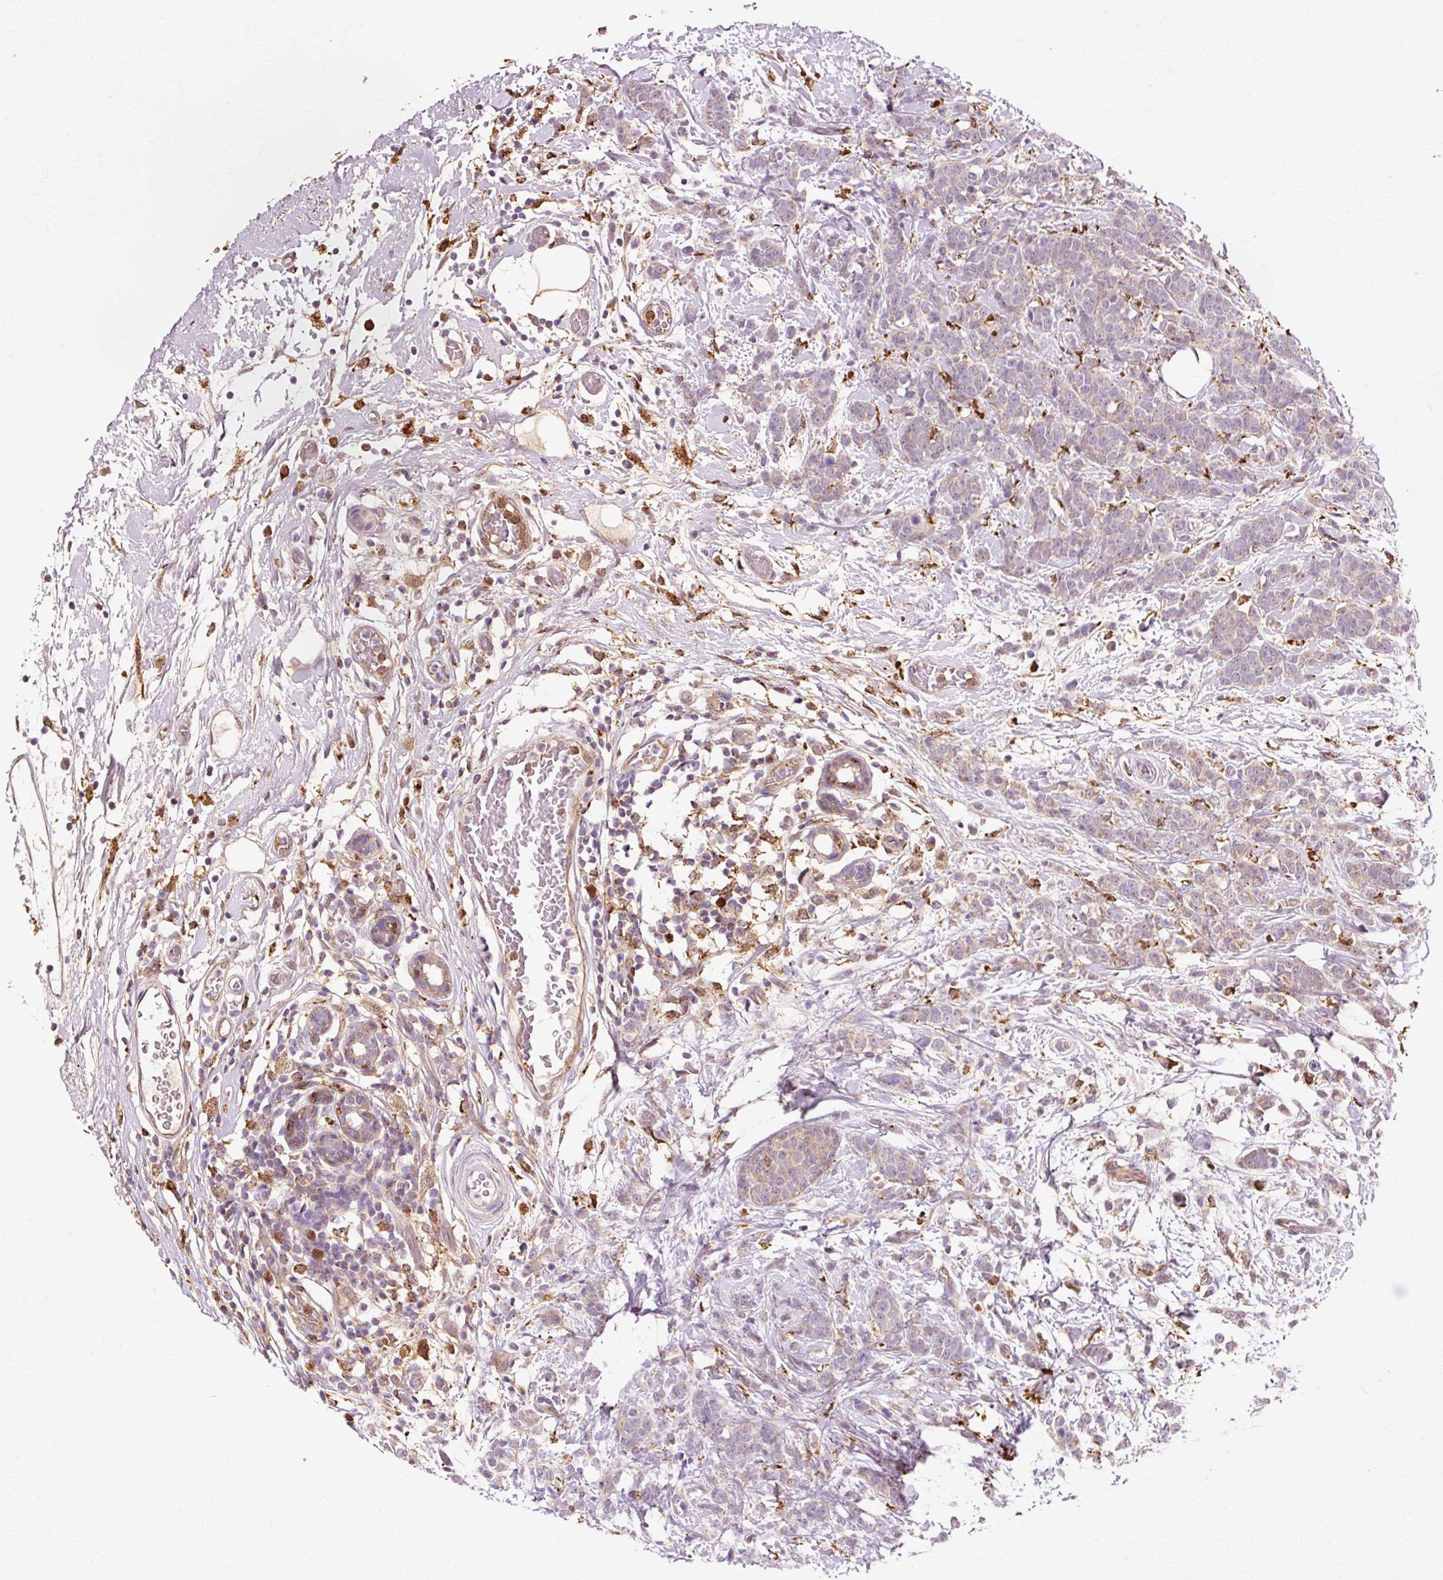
{"staining": {"intensity": "weak", "quantity": "25%-75%", "location": "cytoplasmic/membranous"}, "tissue": "breast cancer", "cell_type": "Tumor cells", "image_type": "cancer", "snomed": [{"axis": "morphology", "description": "Lobular carcinoma"}, {"axis": "topography", "description": "Breast"}], "caption": "DAB immunohistochemical staining of human breast lobular carcinoma demonstrates weak cytoplasmic/membranous protein positivity in about 25%-75% of tumor cells.", "gene": "GPX1", "patient": {"sex": "female", "age": 58}}